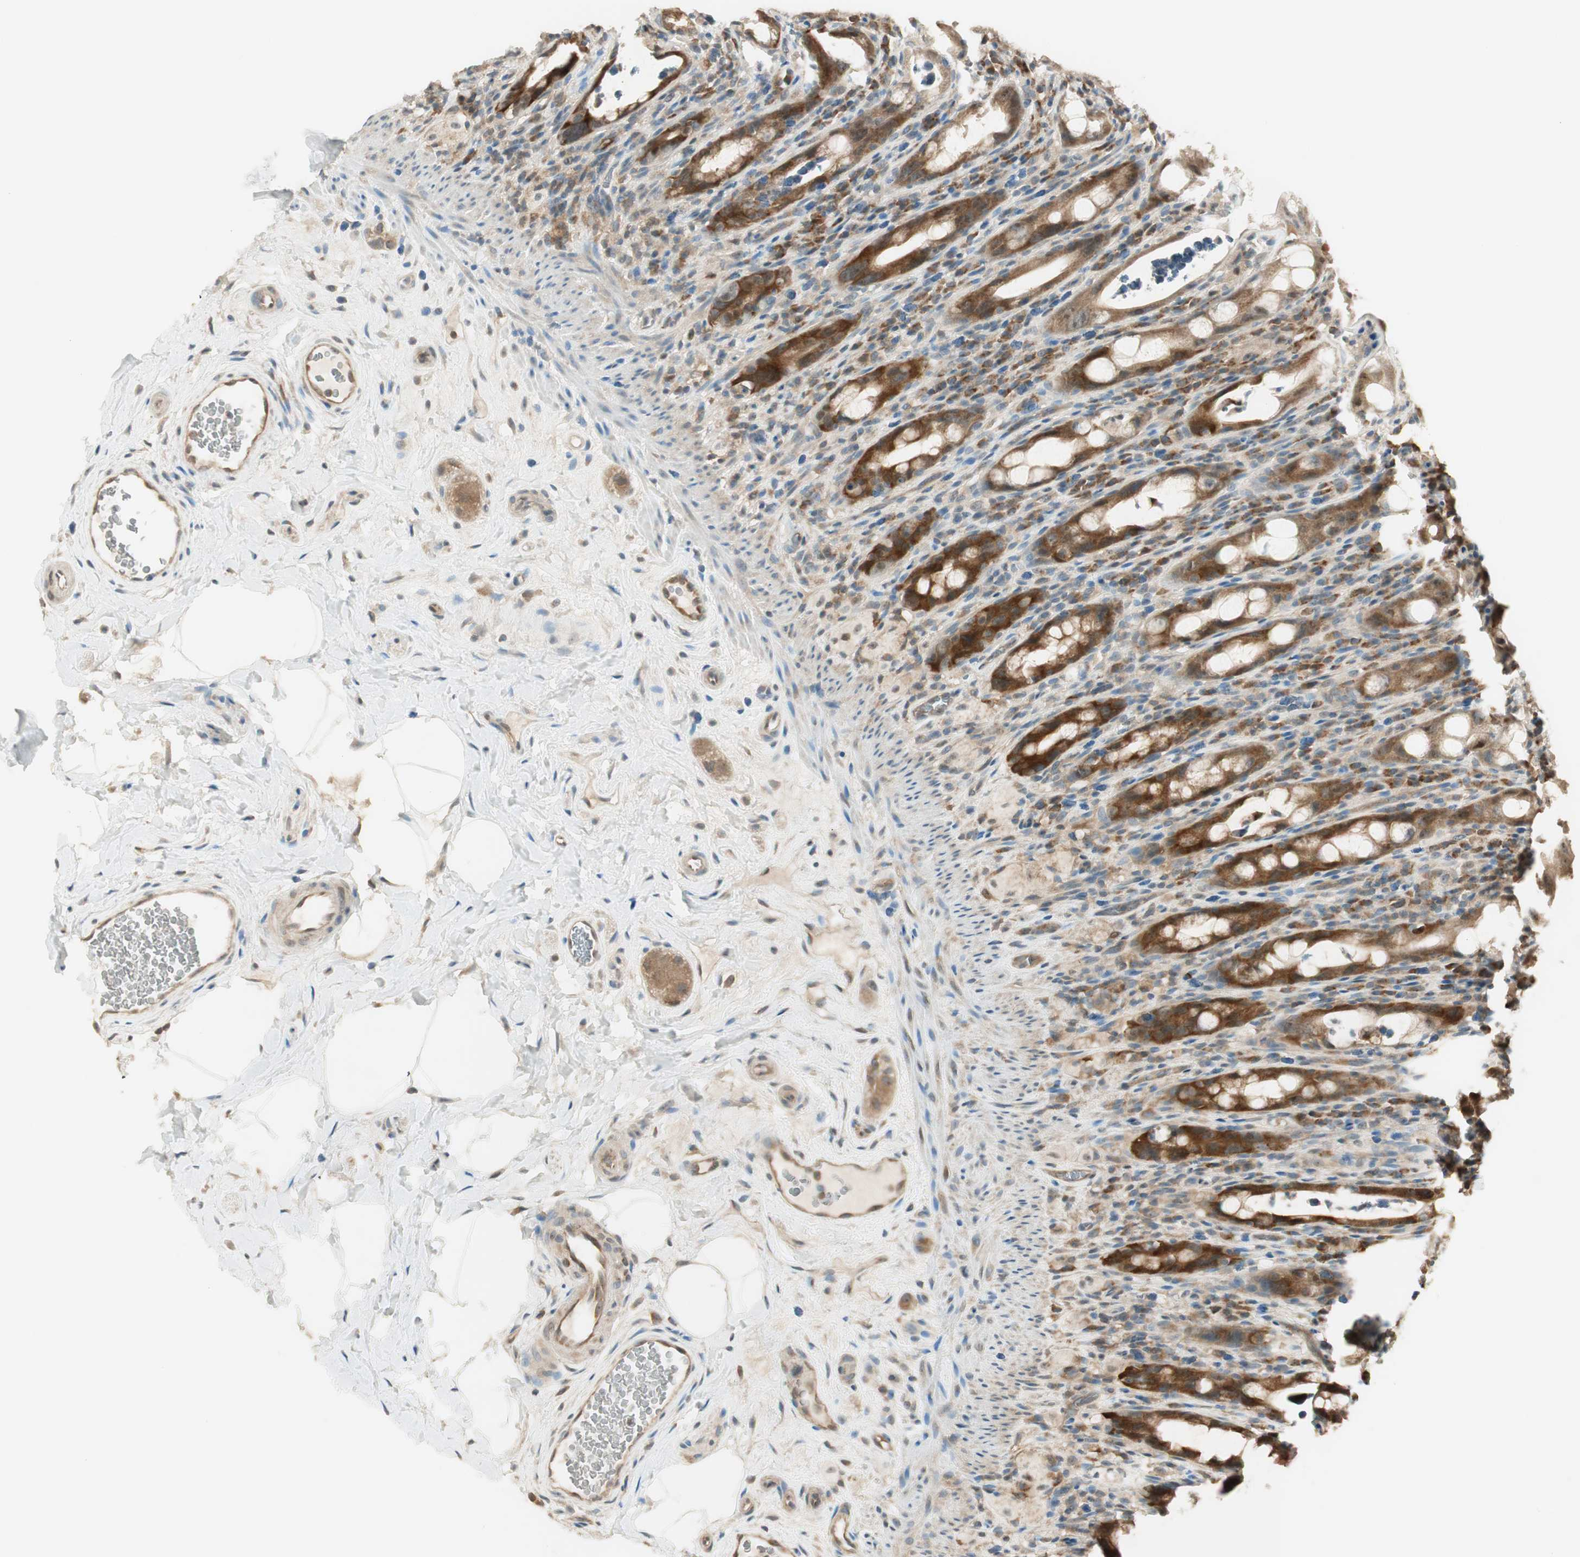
{"staining": {"intensity": "moderate", "quantity": "25%-75%", "location": "cytoplasmic/membranous"}, "tissue": "rectum", "cell_type": "Glandular cells", "image_type": "normal", "snomed": [{"axis": "morphology", "description": "Normal tissue, NOS"}, {"axis": "topography", "description": "Rectum"}], "caption": "Immunohistochemistry (IHC) of benign human rectum displays medium levels of moderate cytoplasmic/membranous positivity in approximately 25%-75% of glandular cells.", "gene": "IPO5", "patient": {"sex": "male", "age": 44}}